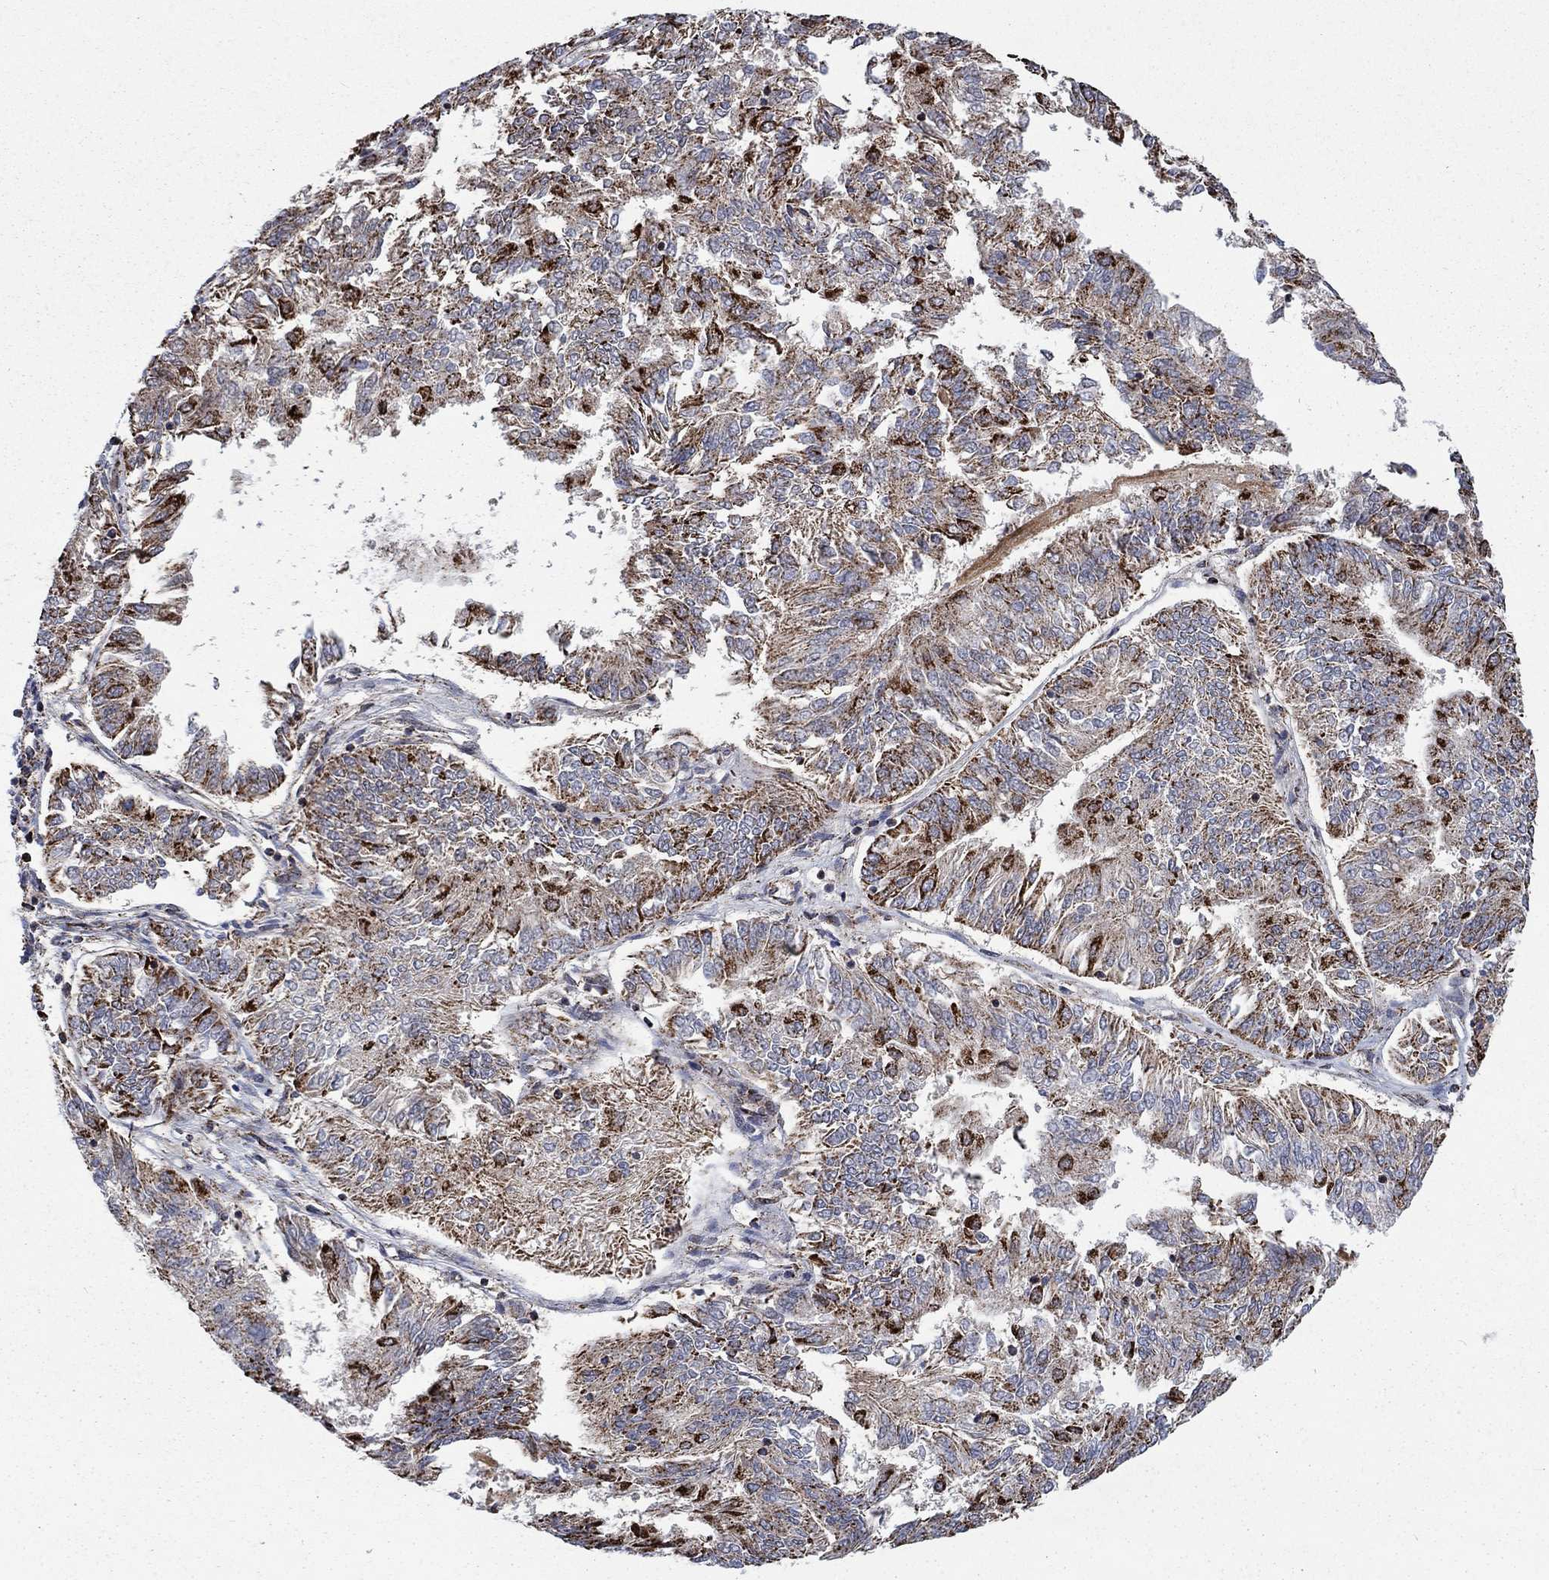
{"staining": {"intensity": "strong", "quantity": "<25%", "location": "cytoplasmic/membranous"}, "tissue": "endometrial cancer", "cell_type": "Tumor cells", "image_type": "cancer", "snomed": [{"axis": "morphology", "description": "Adenocarcinoma, NOS"}, {"axis": "topography", "description": "Endometrium"}], "caption": "Endometrial cancer (adenocarcinoma) stained with immunohistochemistry (IHC) reveals strong cytoplasmic/membranous expression in about <25% of tumor cells.", "gene": "MOAP1", "patient": {"sex": "female", "age": 58}}